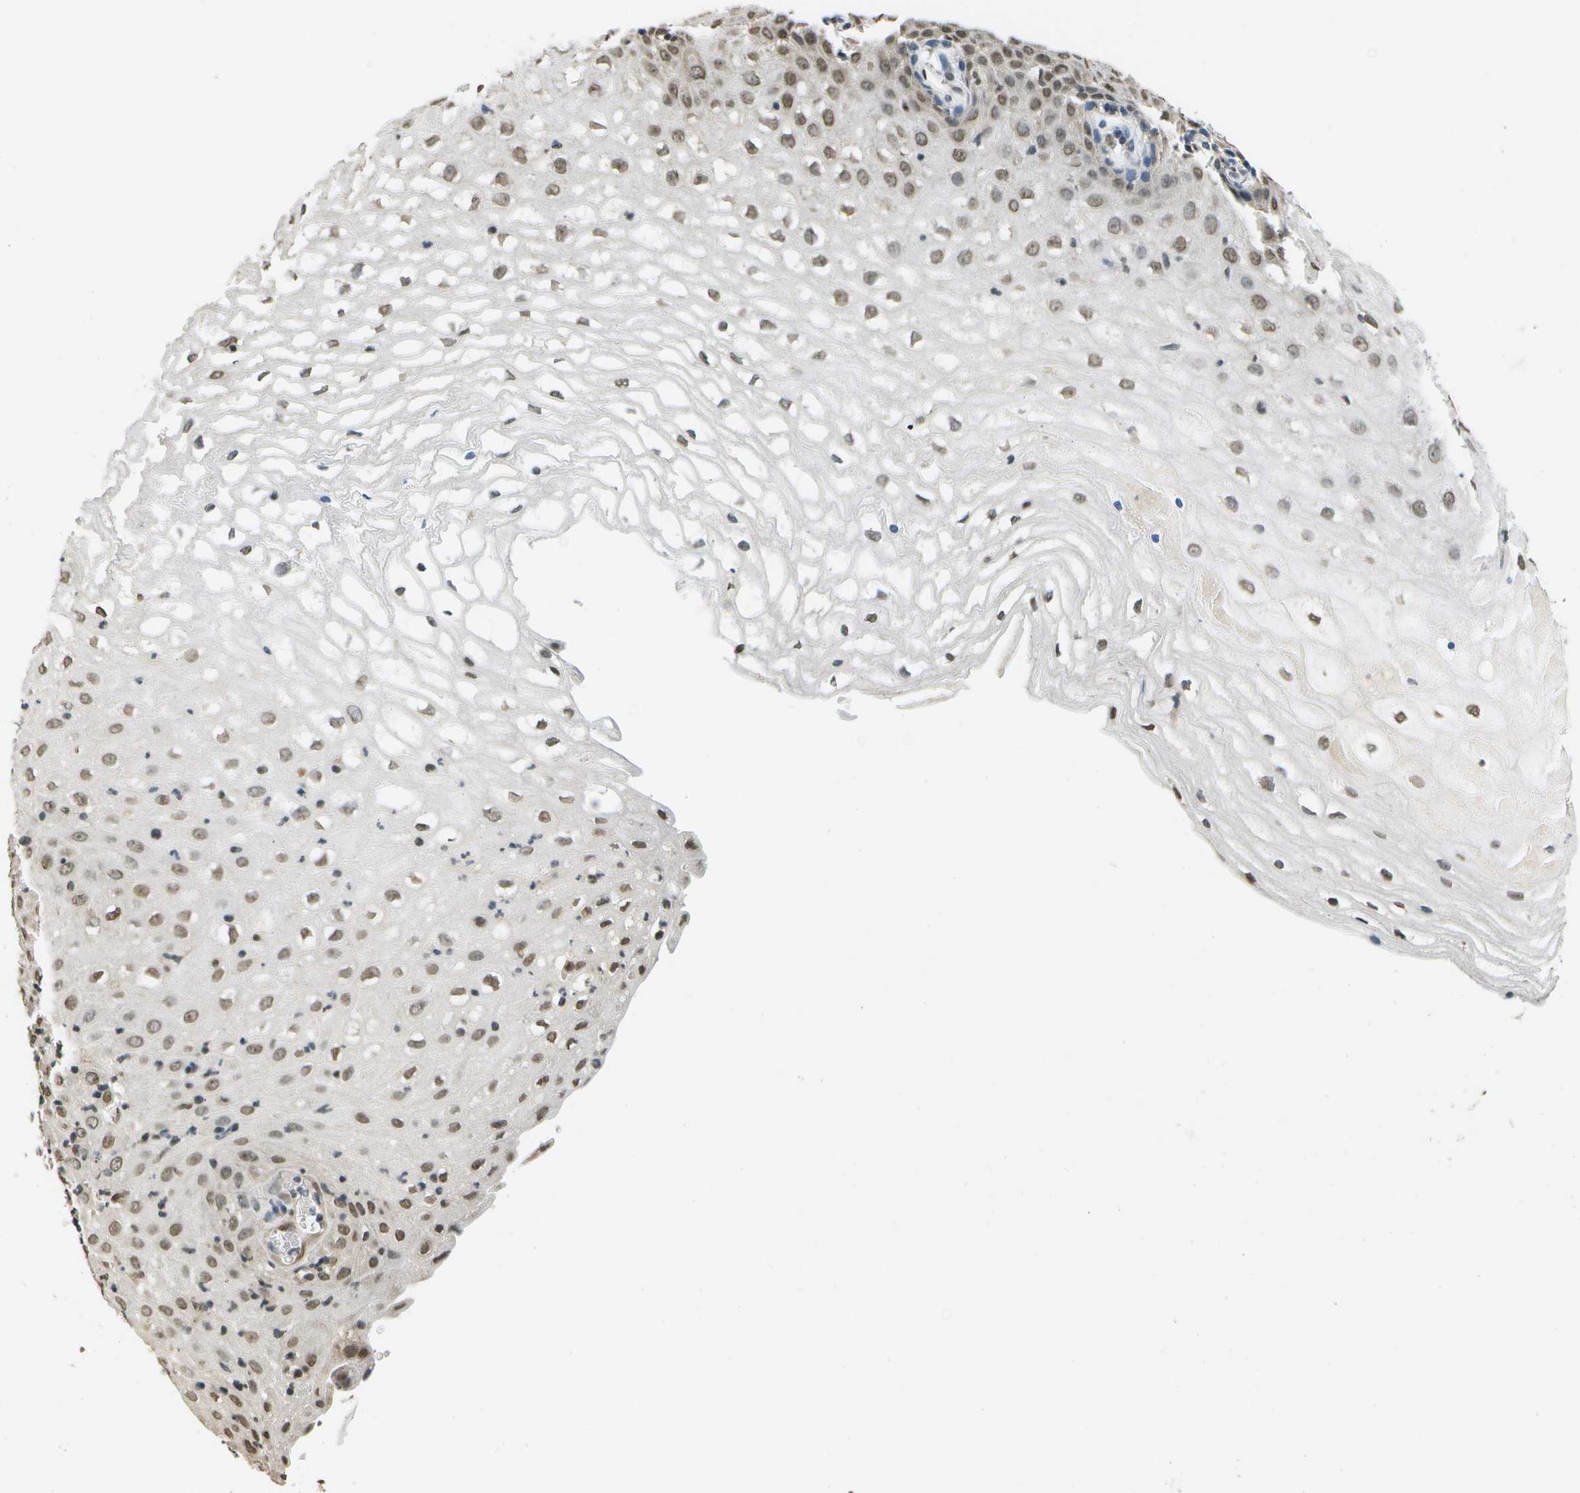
{"staining": {"intensity": "moderate", "quantity": ">75%", "location": "nuclear"}, "tissue": "cervical cancer", "cell_type": "Tumor cells", "image_type": "cancer", "snomed": [{"axis": "morphology", "description": "Squamous cell carcinoma, NOS"}, {"axis": "topography", "description": "Cervix"}], "caption": "Protein expression analysis of squamous cell carcinoma (cervical) demonstrates moderate nuclear positivity in about >75% of tumor cells. (Brightfield microscopy of DAB IHC at high magnification).", "gene": "ABL2", "patient": {"sex": "female", "age": 32}}